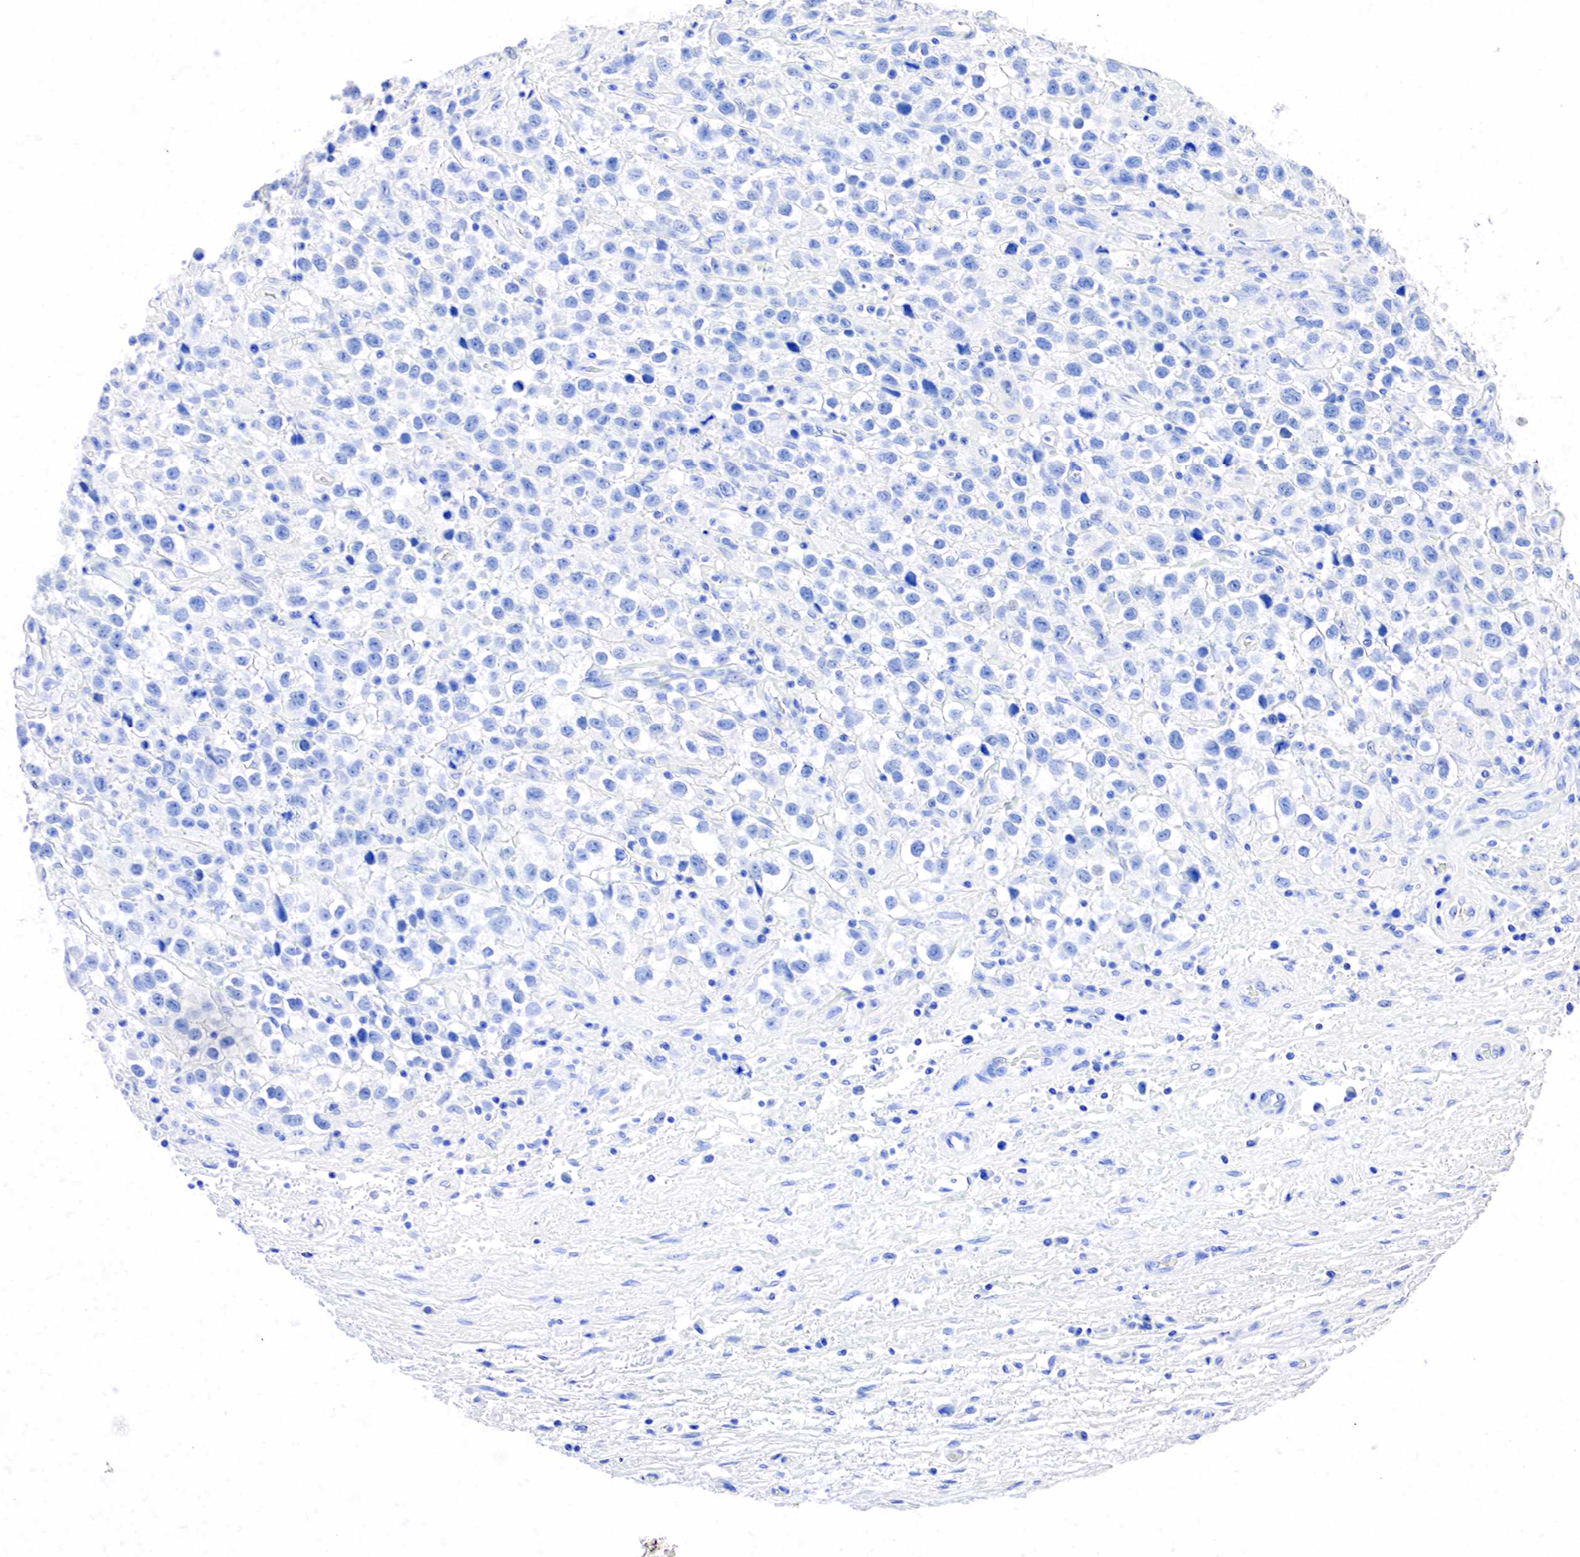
{"staining": {"intensity": "negative", "quantity": "none", "location": "none"}, "tissue": "testis cancer", "cell_type": "Tumor cells", "image_type": "cancer", "snomed": [{"axis": "morphology", "description": "Seminoma, NOS"}, {"axis": "topography", "description": "Testis"}], "caption": "IHC histopathology image of testis seminoma stained for a protein (brown), which shows no expression in tumor cells.", "gene": "SST", "patient": {"sex": "male", "age": 43}}